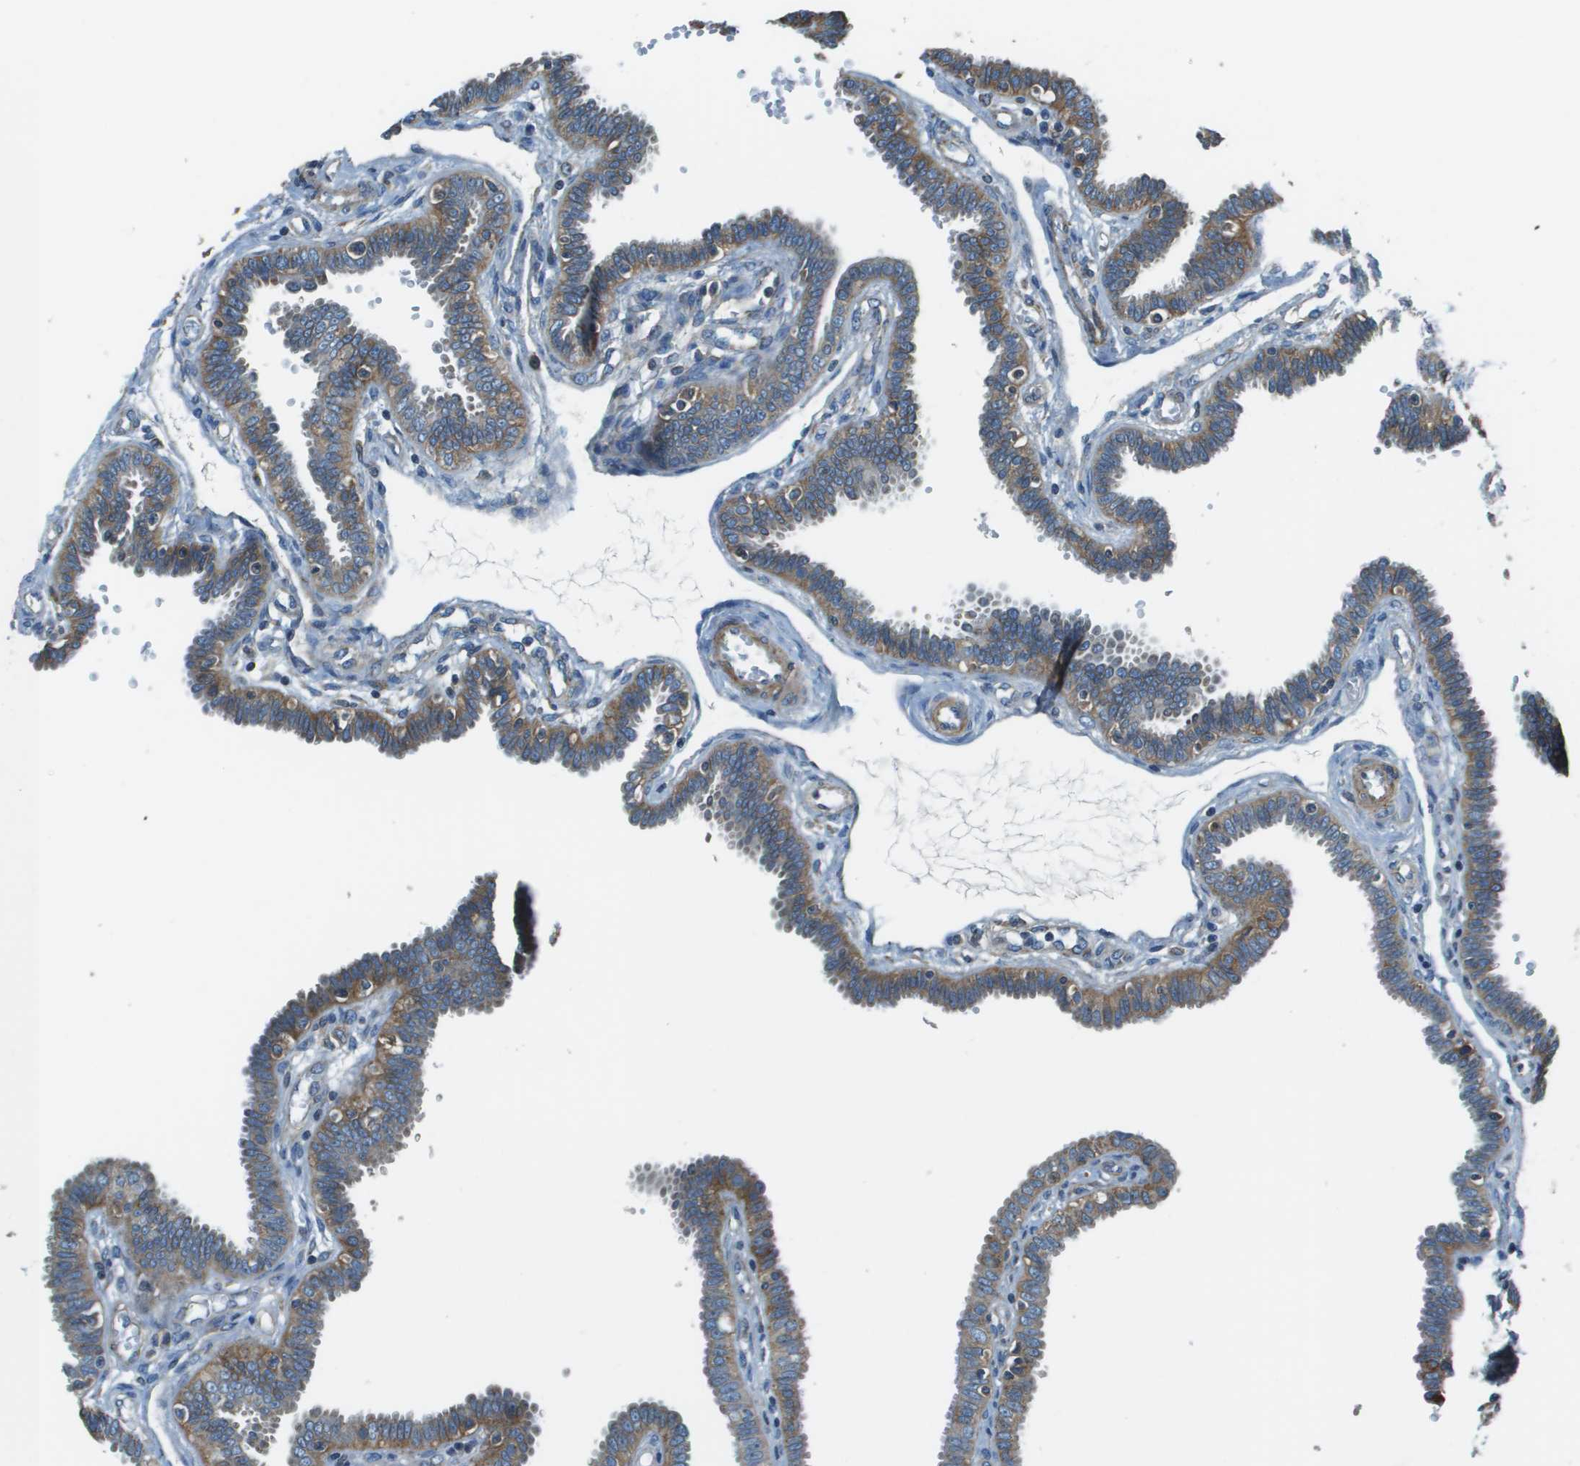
{"staining": {"intensity": "moderate", "quantity": ">75%", "location": "cytoplasmic/membranous"}, "tissue": "fallopian tube", "cell_type": "Glandular cells", "image_type": "normal", "snomed": [{"axis": "morphology", "description": "Normal tissue, NOS"}, {"axis": "topography", "description": "Fallopian tube"}], "caption": "This photomicrograph demonstrates benign fallopian tube stained with immunohistochemistry (IHC) to label a protein in brown. The cytoplasmic/membranous of glandular cells show moderate positivity for the protein. Nuclei are counter-stained blue.", "gene": "TMEM51", "patient": {"sex": "female", "age": 32}}